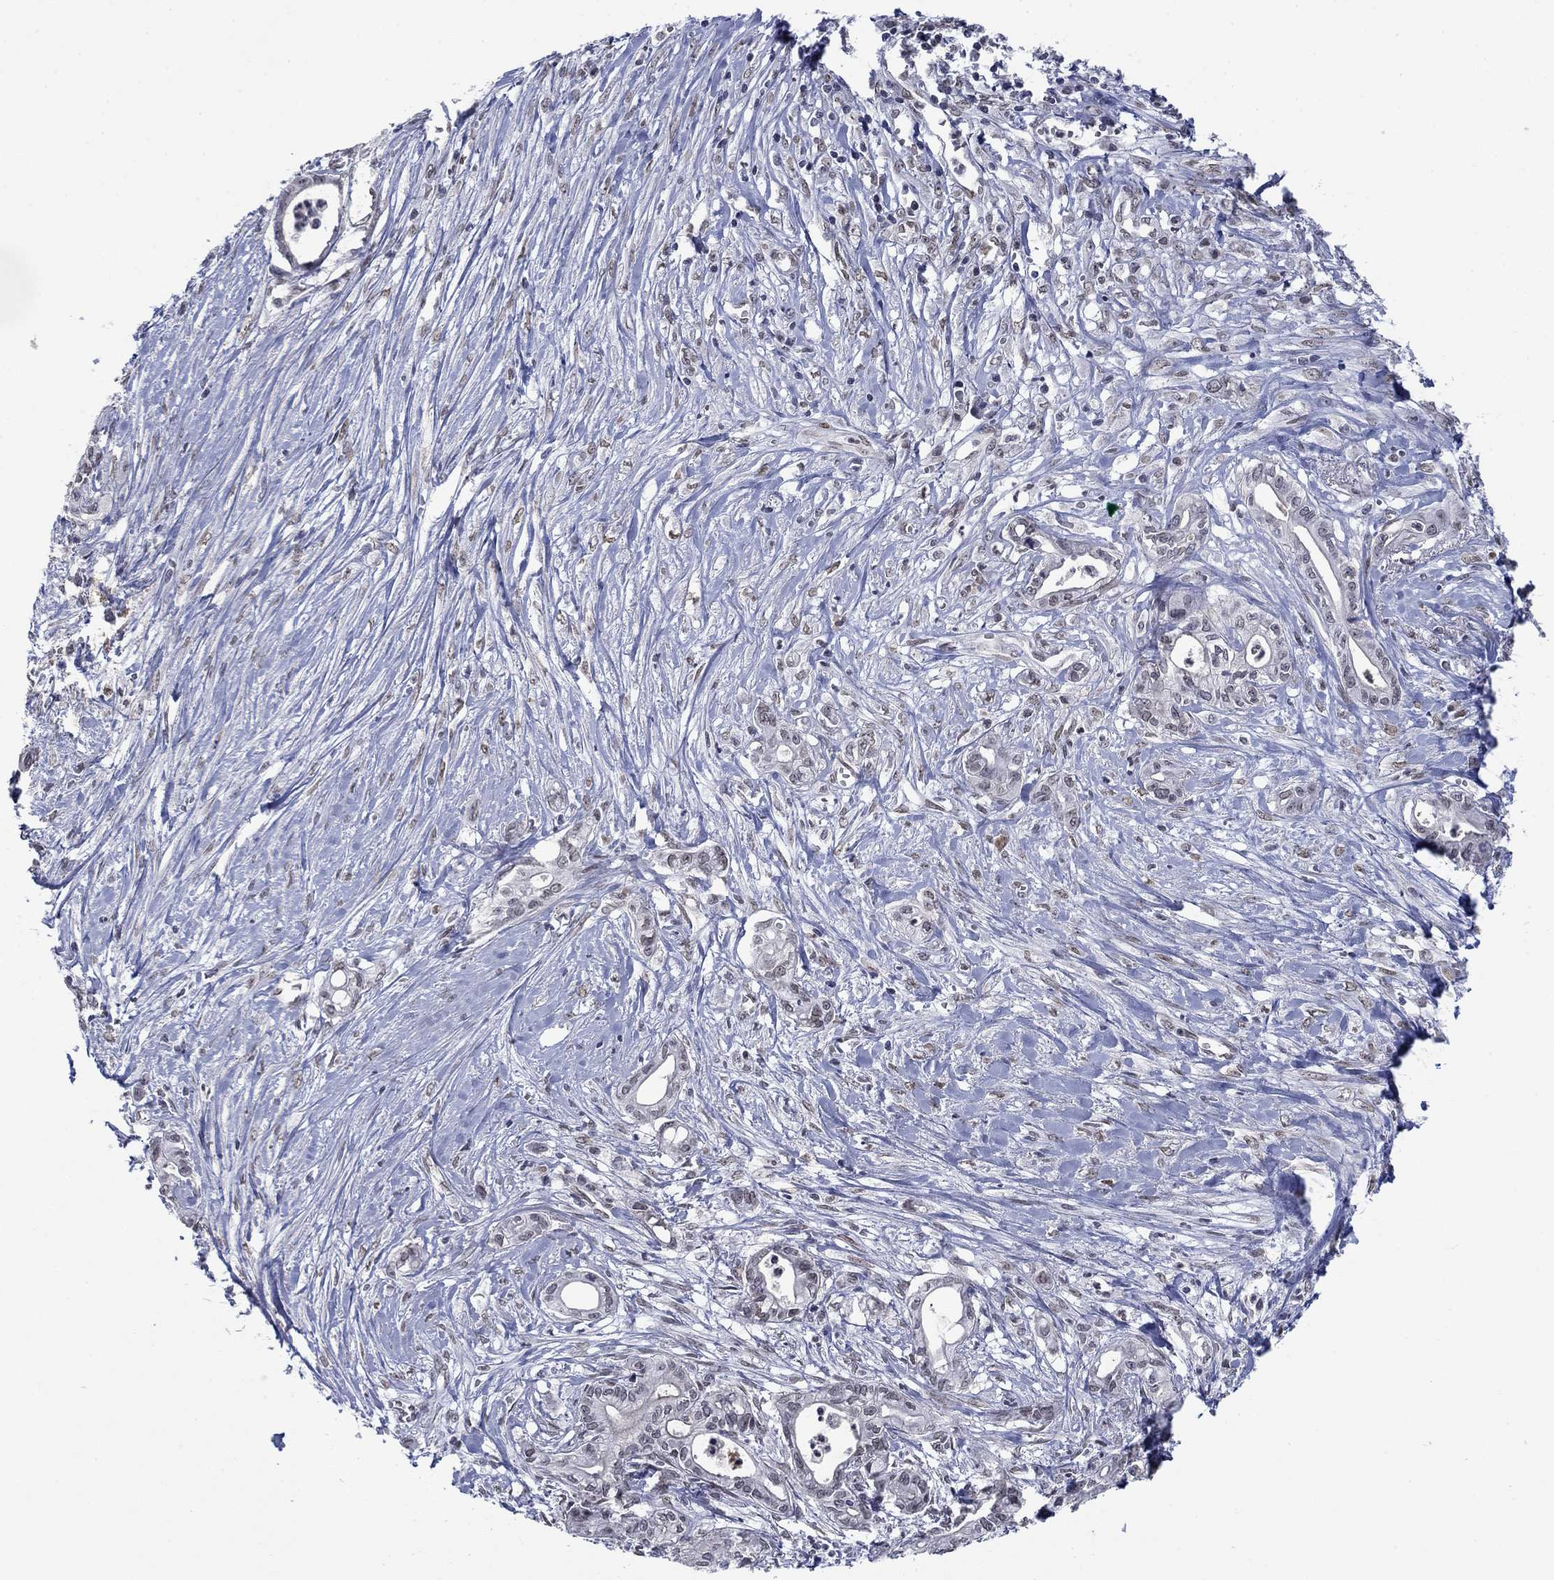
{"staining": {"intensity": "negative", "quantity": "none", "location": "none"}, "tissue": "pancreatic cancer", "cell_type": "Tumor cells", "image_type": "cancer", "snomed": [{"axis": "morphology", "description": "Adenocarcinoma, NOS"}, {"axis": "topography", "description": "Pancreas"}], "caption": "Immunohistochemistry (IHC) image of neoplastic tissue: pancreatic cancer stained with DAB (3,3'-diaminobenzidine) demonstrates no significant protein positivity in tumor cells.", "gene": "TOR1AIP1", "patient": {"sex": "male", "age": 71}}